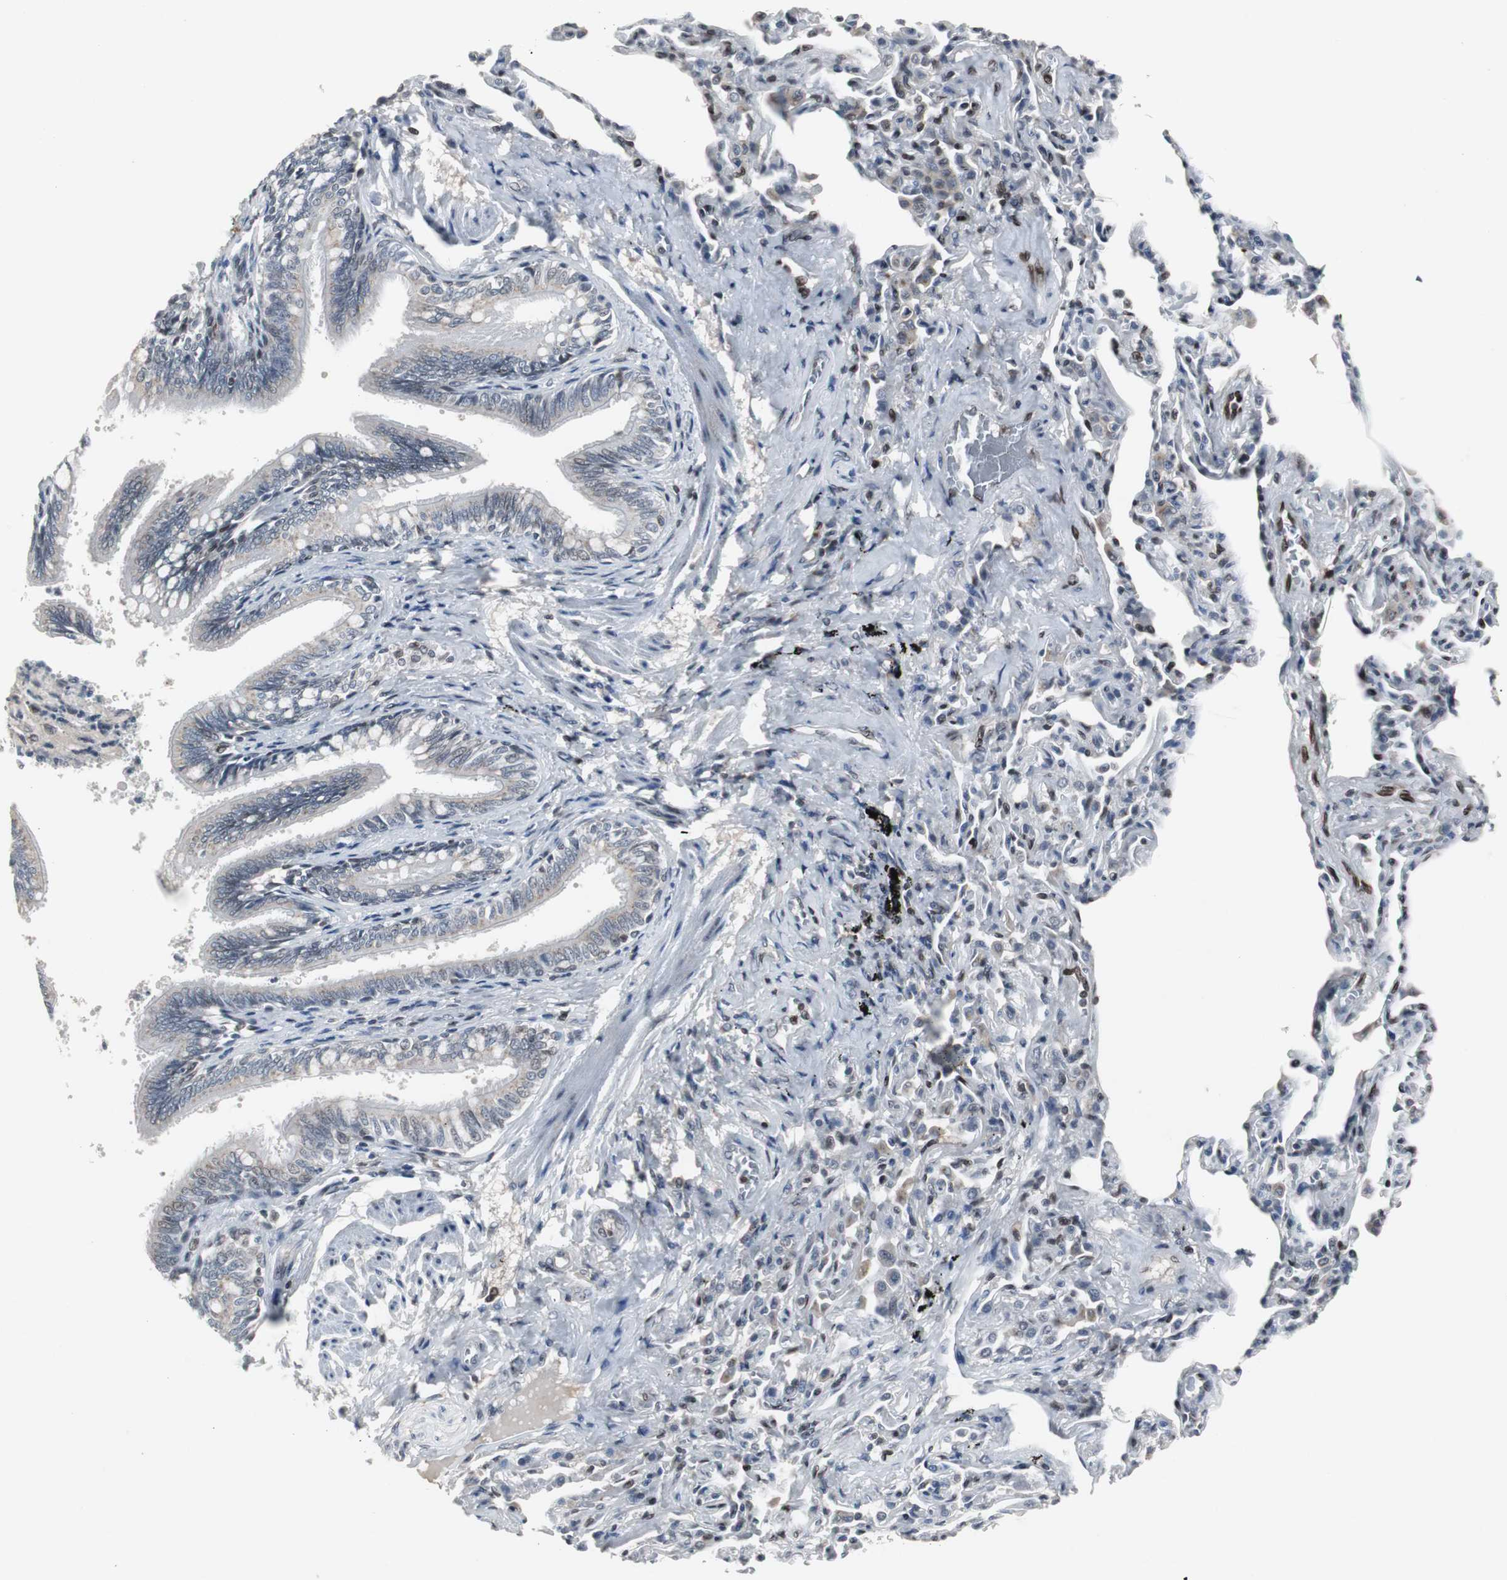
{"staining": {"intensity": "weak", "quantity": "<25%", "location": "cytoplasmic/membranous"}, "tissue": "bronchus", "cell_type": "Respiratory epithelial cells", "image_type": "normal", "snomed": [{"axis": "morphology", "description": "Normal tissue, NOS"}, {"axis": "topography", "description": "Lung"}], "caption": "Respiratory epithelial cells show no significant positivity in benign bronchus.", "gene": "ZNF396", "patient": {"sex": "male", "age": 64}}